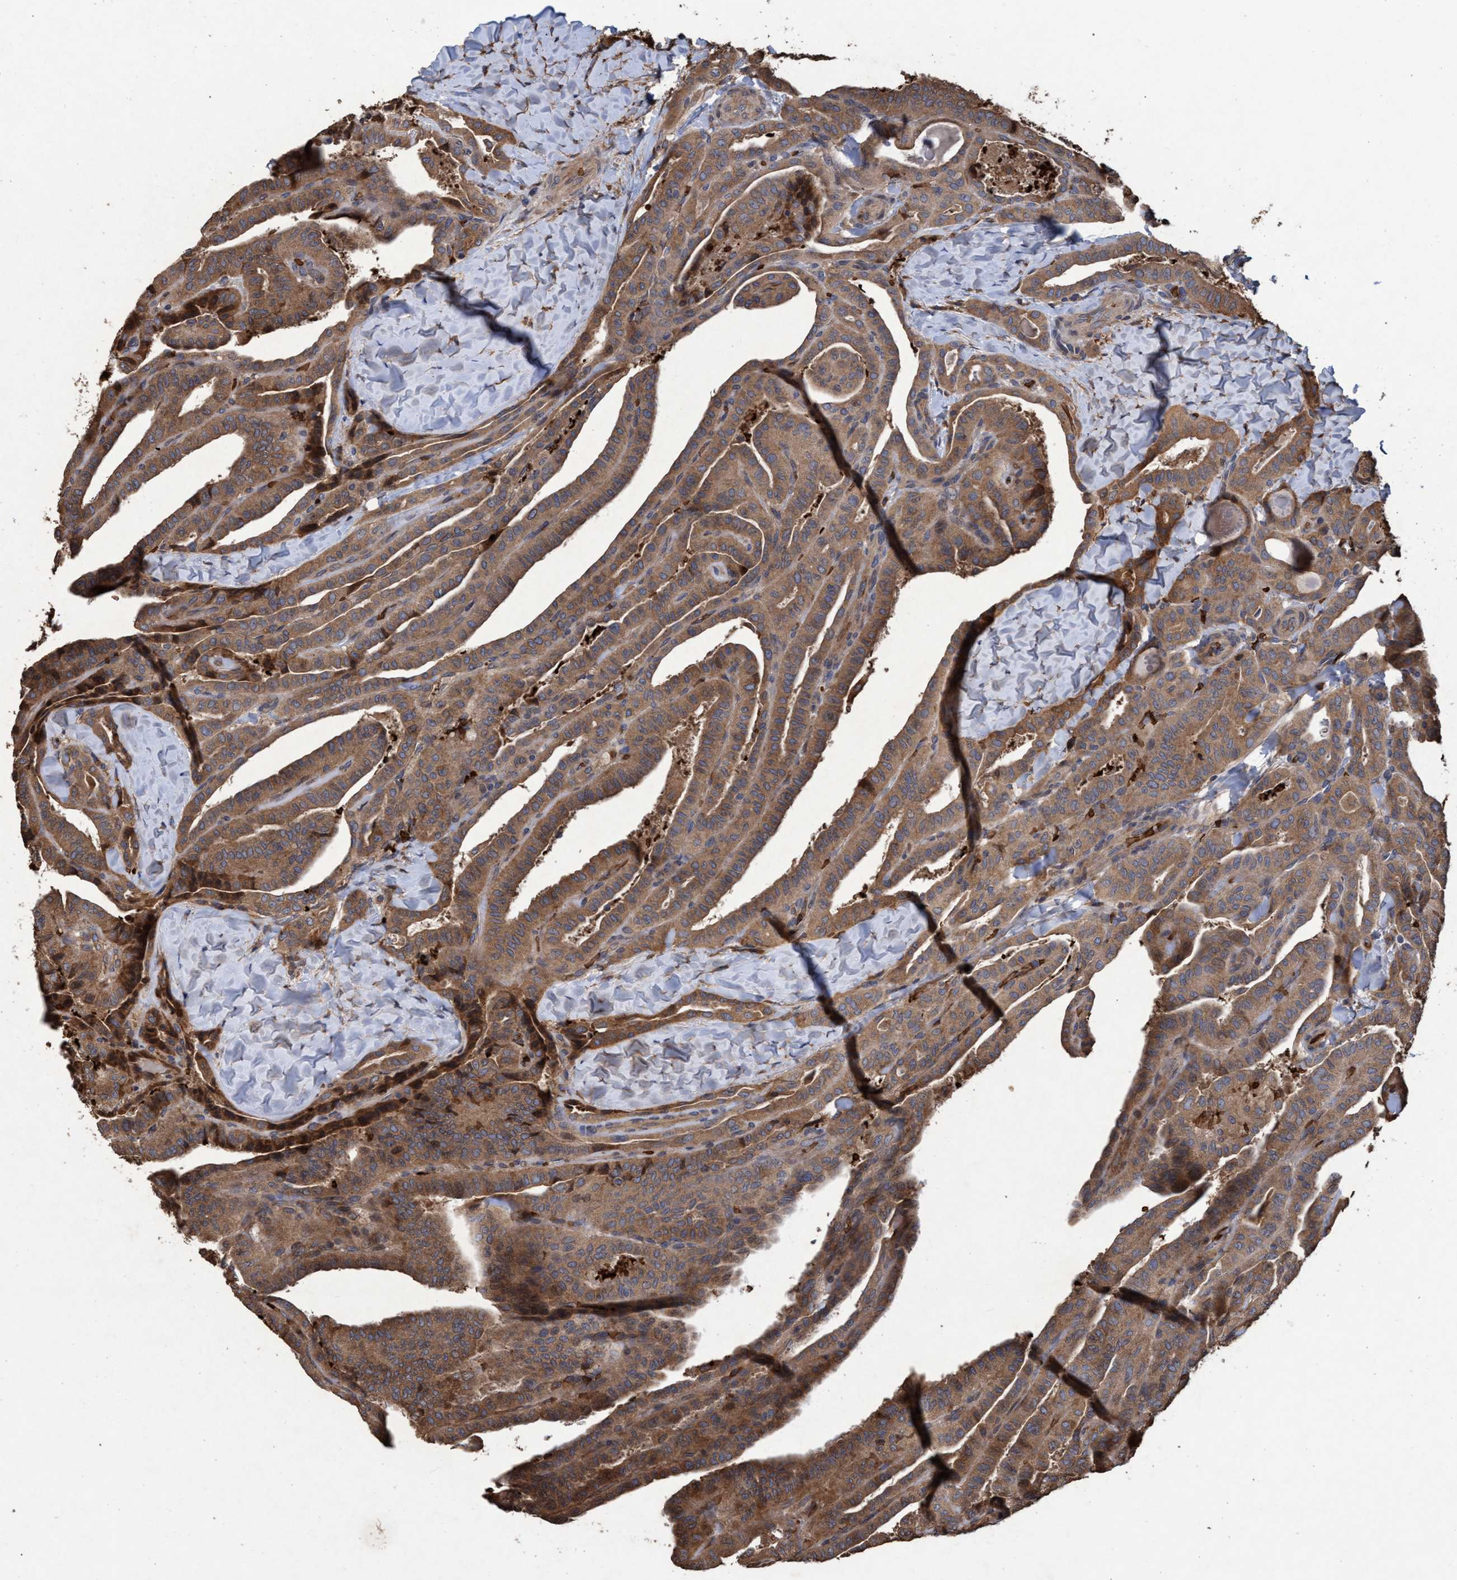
{"staining": {"intensity": "moderate", "quantity": ">75%", "location": "cytoplasmic/membranous"}, "tissue": "thyroid cancer", "cell_type": "Tumor cells", "image_type": "cancer", "snomed": [{"axis": "morphology", "description": "Papillary adenocarcinoma, NOS"}, {"axis": "topography", "description": "Thyroid gland"}], "caption": "An image showing moderate cytoplasmic/membranous expression in approximately >75% of tumor cells in papillary adenocarcinoma (thyroid), as visualized by brown immunohistochemical staining.", "gene": "CHMP6", "patient": {"sex": "male", "age": 77}}